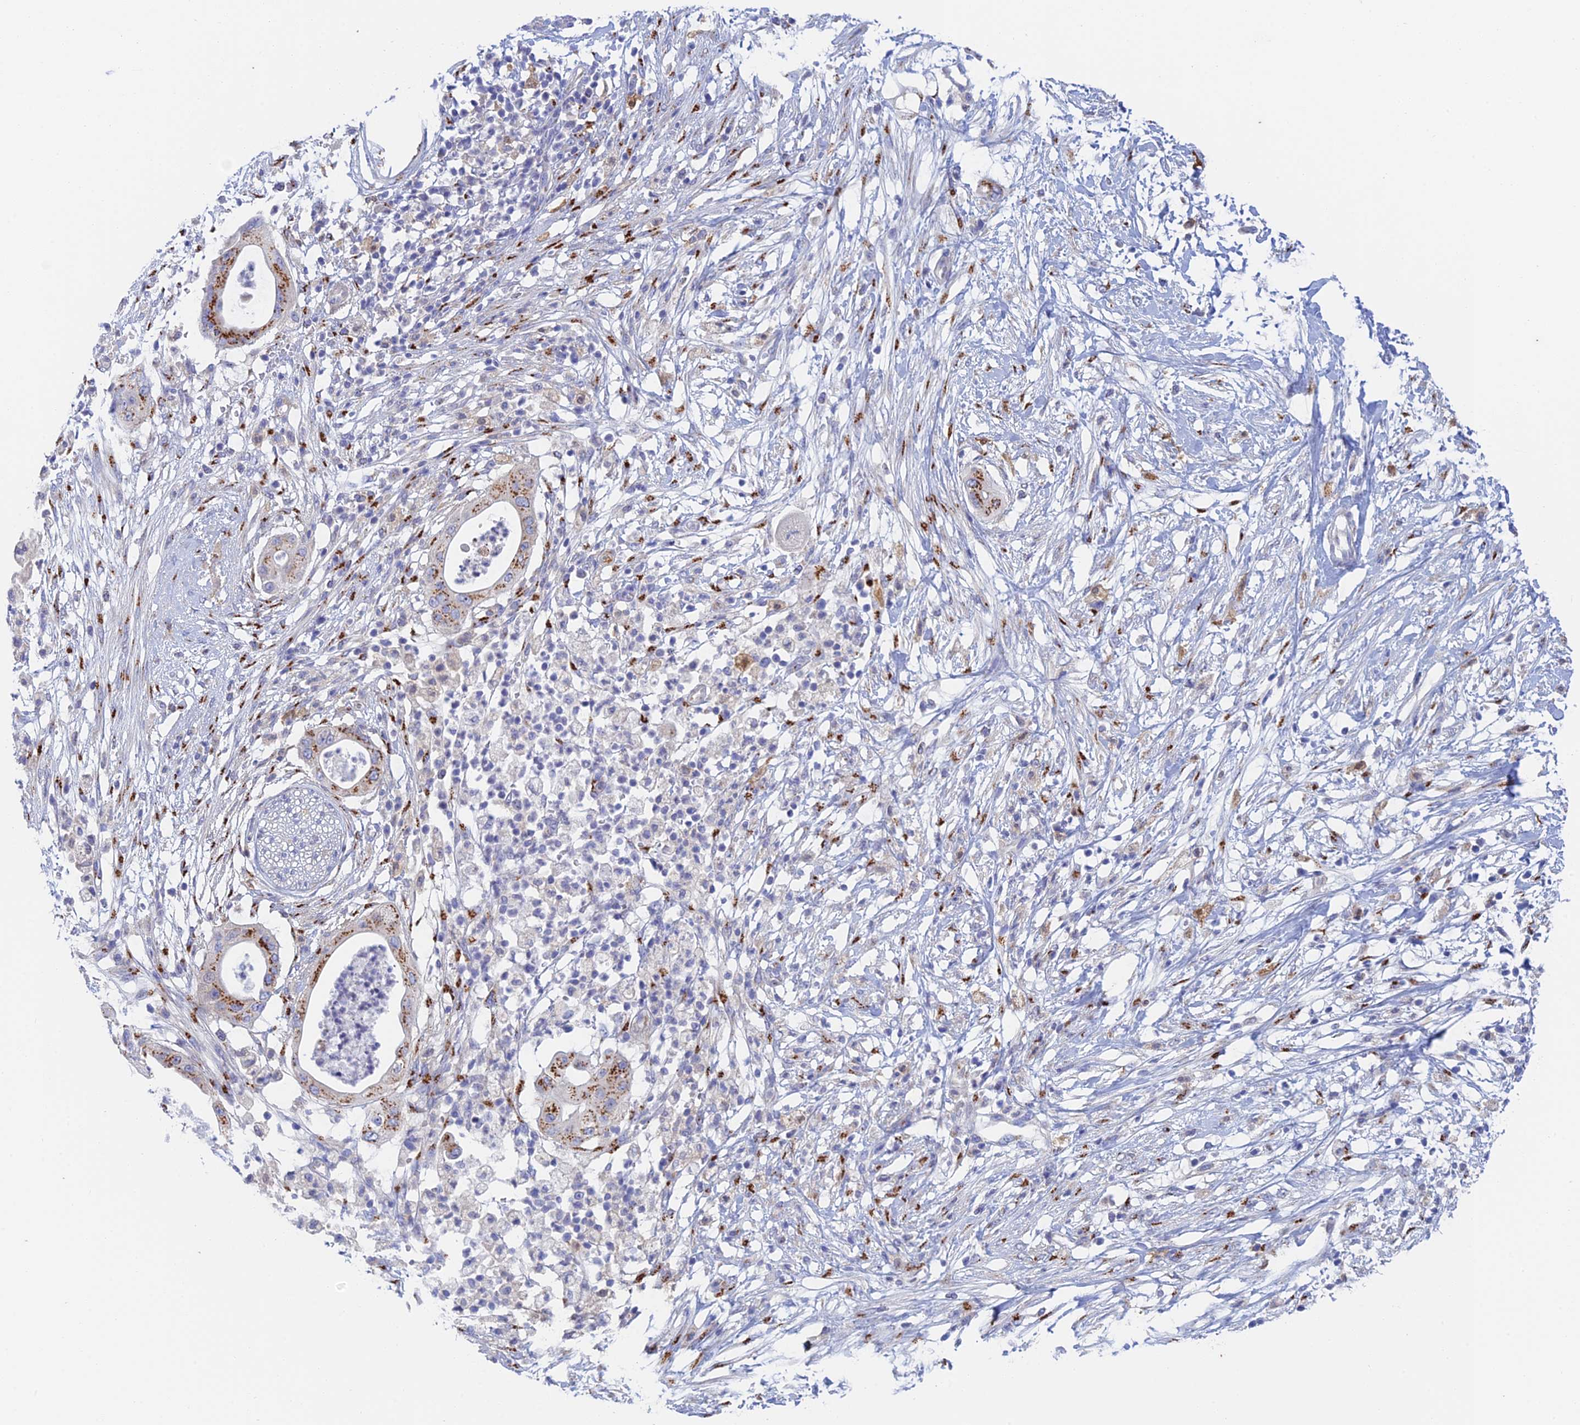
{"staining": {"intensity": "strong", "quantity": "25%-75%", "location": "cytoplasmic/membranous"}, "tissue": "pancreatic cancer", "cell_type": "Tumor cells", "image_type": "cancer", "snomed": [{"axis": "morphology", "description": "Adenocarcinoma, NOS"}, {"axis": "topography", "description": "Pancreas"}], "caption": "Brown immunohistochemical staining in pancreatic cancer (adenocarcinoma) shows strong cytoplasmic/membranous positivity in approximately 25%-75% of tumor cells. (DAB (3,3'-diaminobenzidine) = brown stain, brightfield microscopy at high magnification).", "gene": "SLC24A3", "patient": {"sex": "male", "age": 68}}